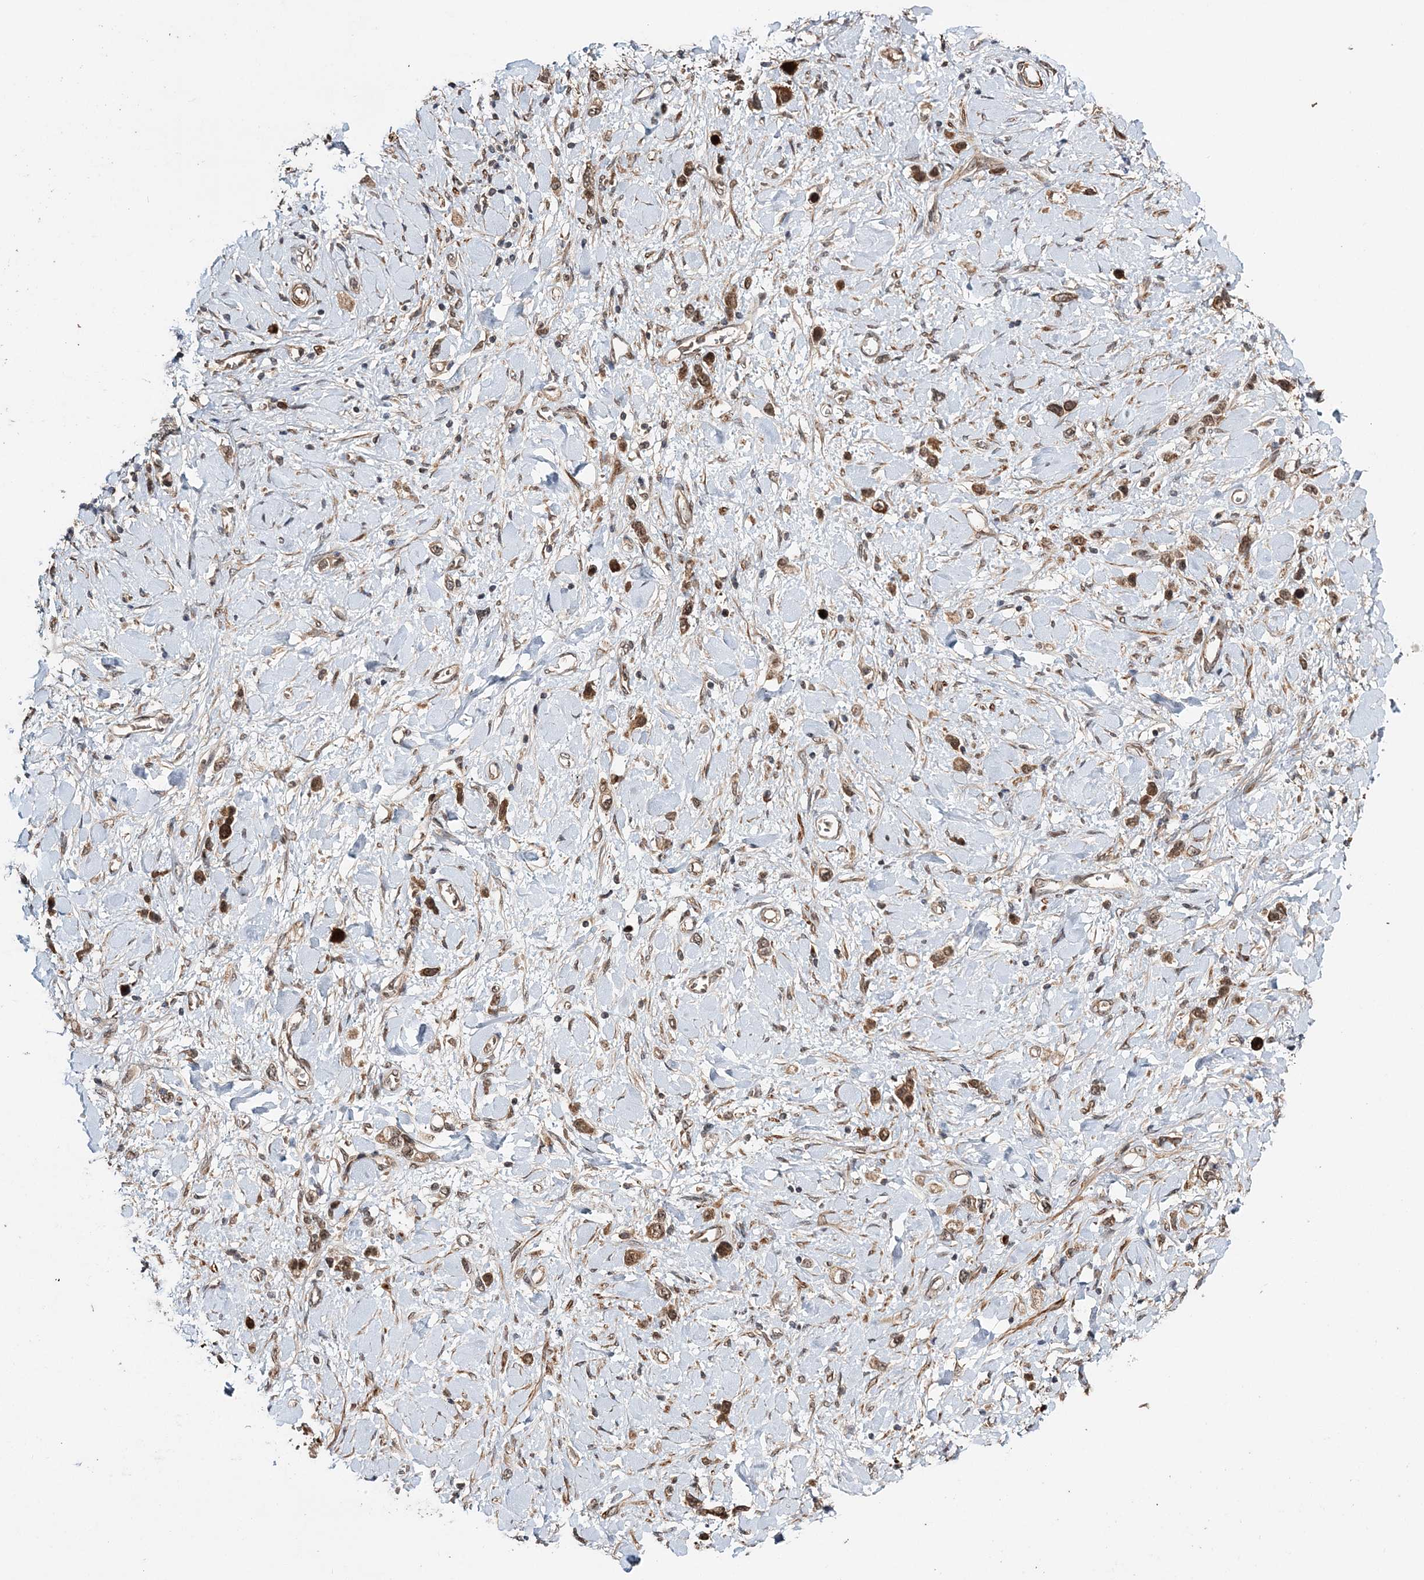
{"staining": {"intensity": "moderate", "quantity": ">75%", "location": "cytoplasmic/membranous"}, "tissue": "stomach cancer", "cell_type": "Tumor cells", "image_type": "cancer", "snomed": [{"axis": "morphology", "description": "Normal tissue, NOS"}, {"axis": "morphology", "description": "Adenocarcinoma, NOS"}, {"axis": "topography", "description": "Stomach, upper"}, {"axis": "topography", "description": "Stomach"}], "caption": "An IHC micrograph of neoplastic tissue is shown. Protein staining in brown labels moderate cytoplasmic/membranous positivity in adenocarcinoma (stomach) within tumor cells.", "gene": "UBTD2", "patient": {"sex": "female", "age": 65}}